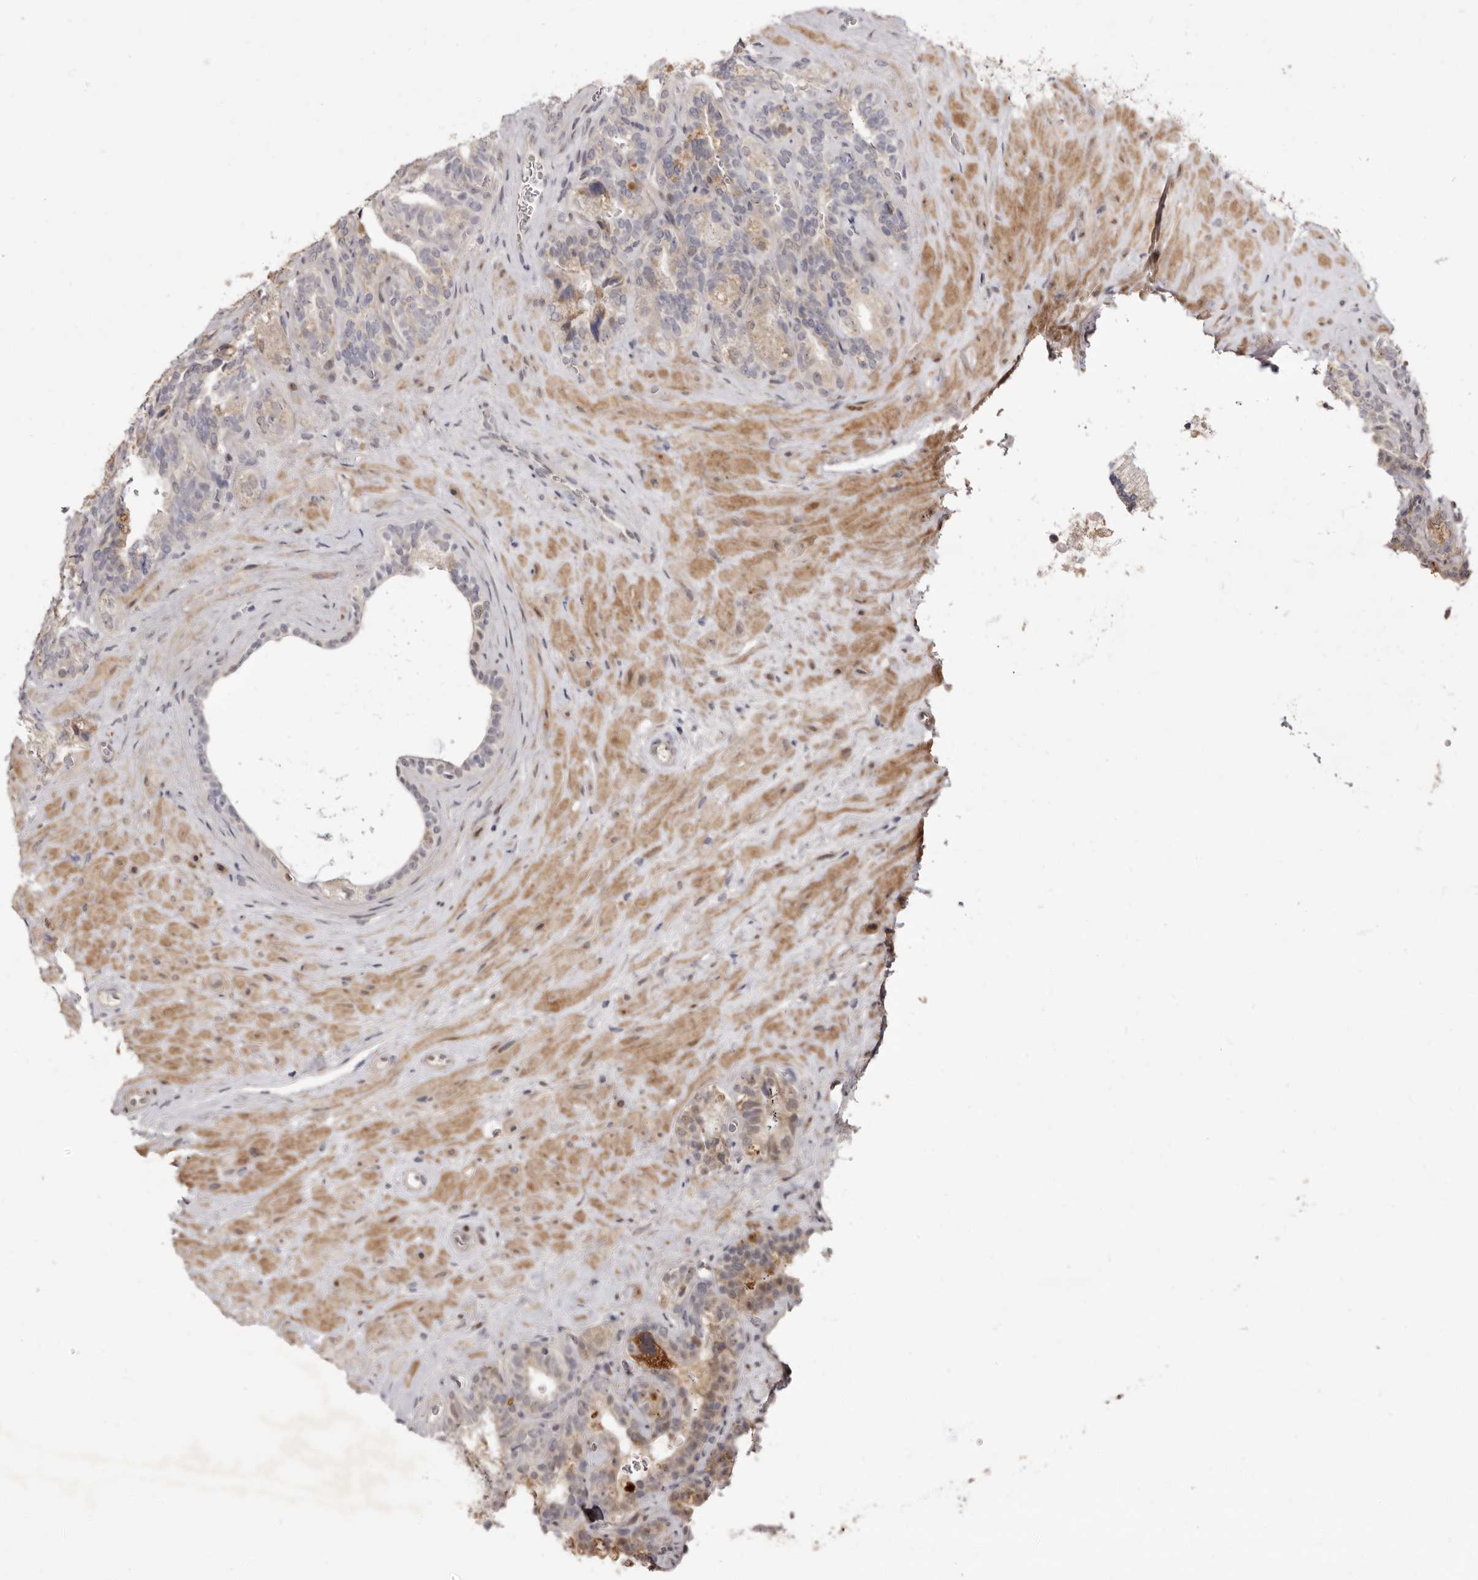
{"staining": {"intensity": "weak", "quantity": "25%-75%", "location": "cytoplasmic/membranous,nuclear"}, "tissue": "seminal vesicle", "cell_type": "Glandular cells", "image_type": "normal", "snomed": [{"axis": "morphology", "description": "Normal tissue, NOS"}, {"axis": "topography", "description": "Prostate"}, {"axis": "topography", "description": "Seminal veicle"}], "caption": "IHC micrograph of normal human seminal vesicle stained for a protein (brown), which reveals low levels of weak cytoplasmic/membranous,nuclear positivity in about 25%-75% of glandular cells.", "gene": "ZNF326", "patient": {"sex": "male", "age": 67}}